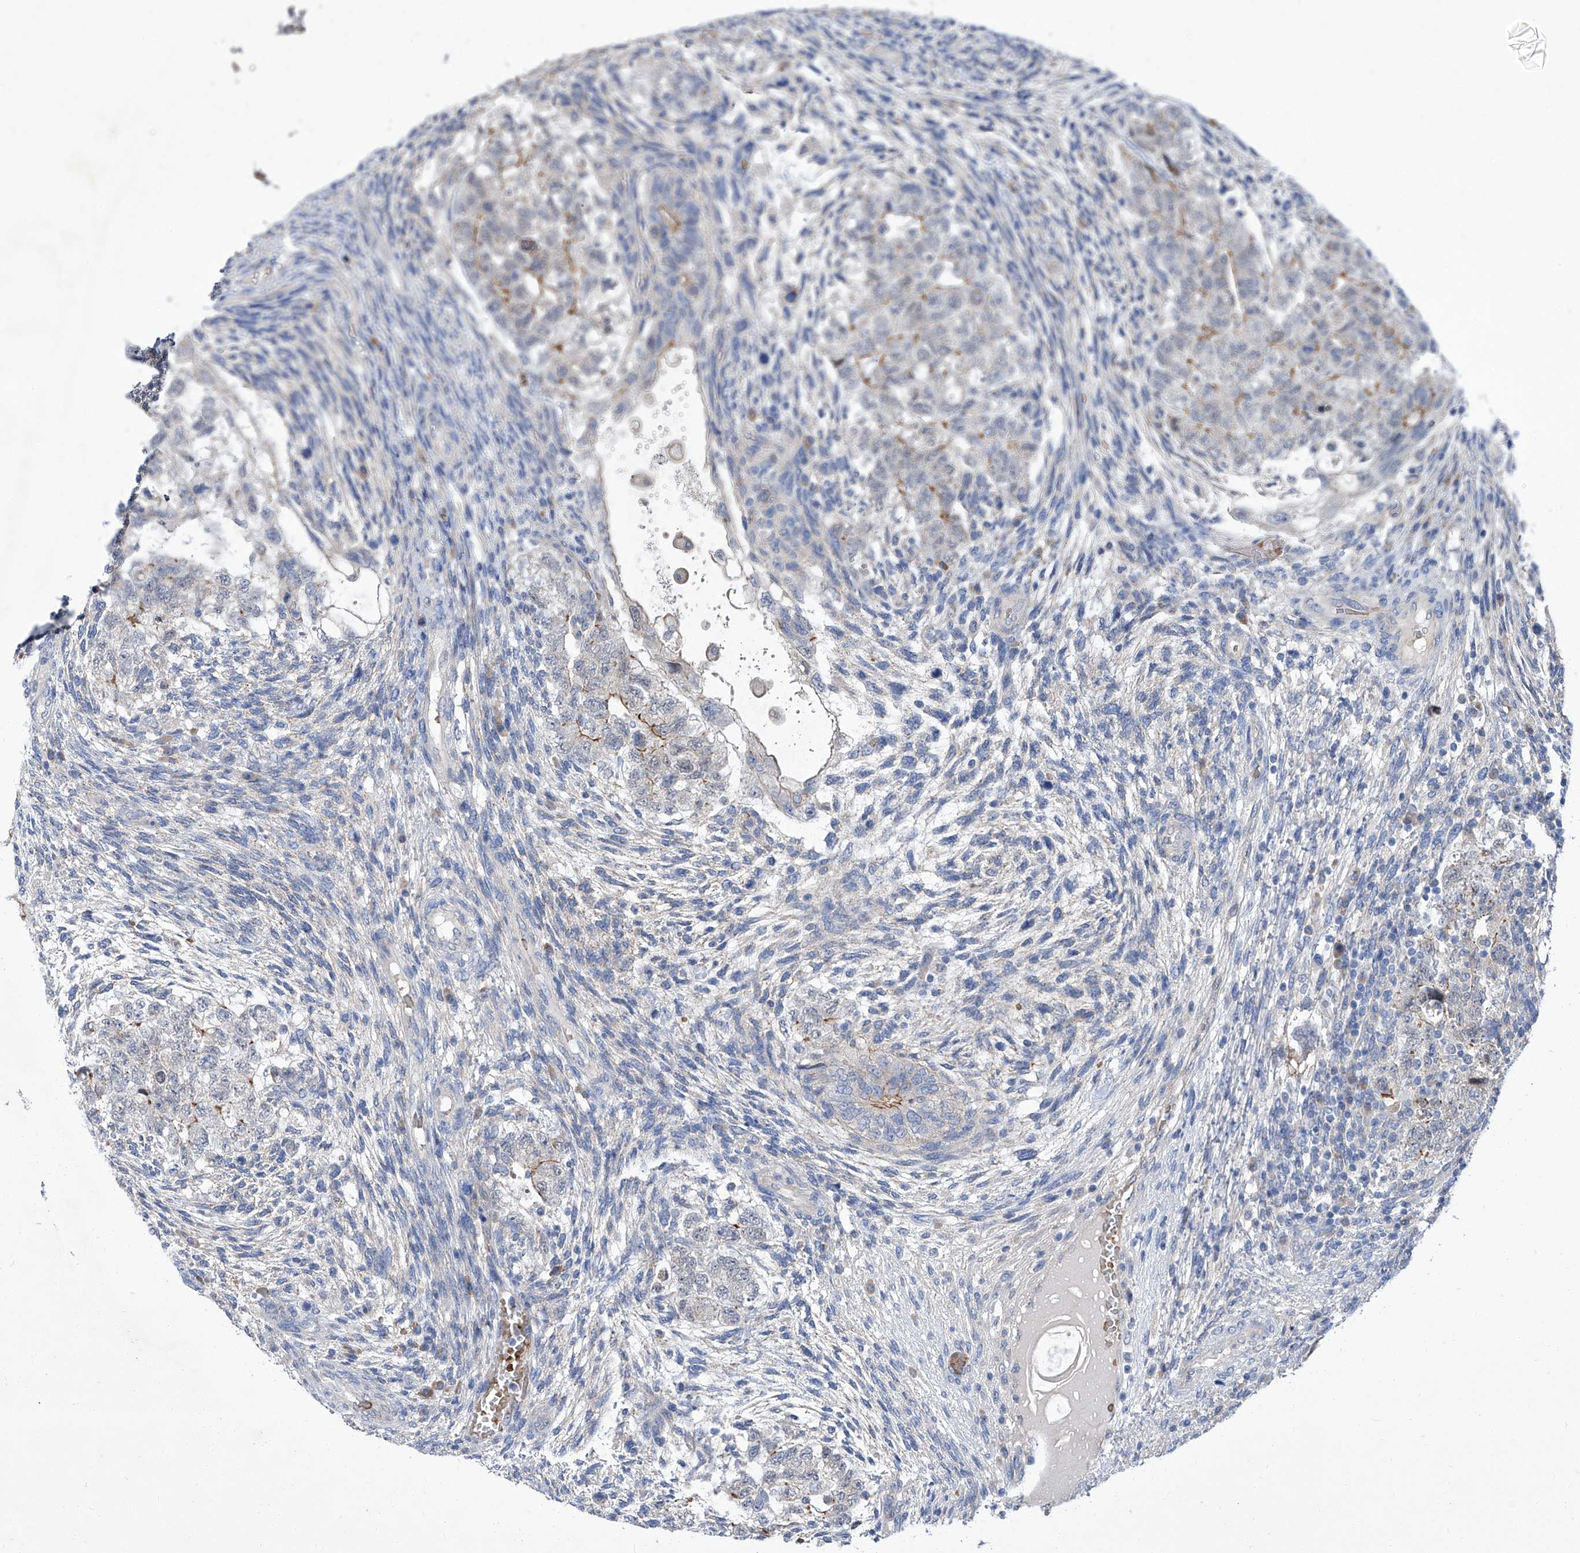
{"staining": {"intensity": "moderate", "quantity": "<25%", "location": "cytoplasmic/membranous"}, "tissue": "testis cancer", "cell_type": "Tumor cells", "image_type": "cancer", "snomed": [{"axis": "morphology", "description": "Carcinoma, Embryonal, NOS"}, {"axis": "topography", "description": "Testis"}], "caption": "Tumor cells display low levels of moderate cytoplasmic/membranous staining in approximately <25% of cells in human testis cancer.", "gene": "PARD3", "patient": {"sex": "male", "age": 36}}